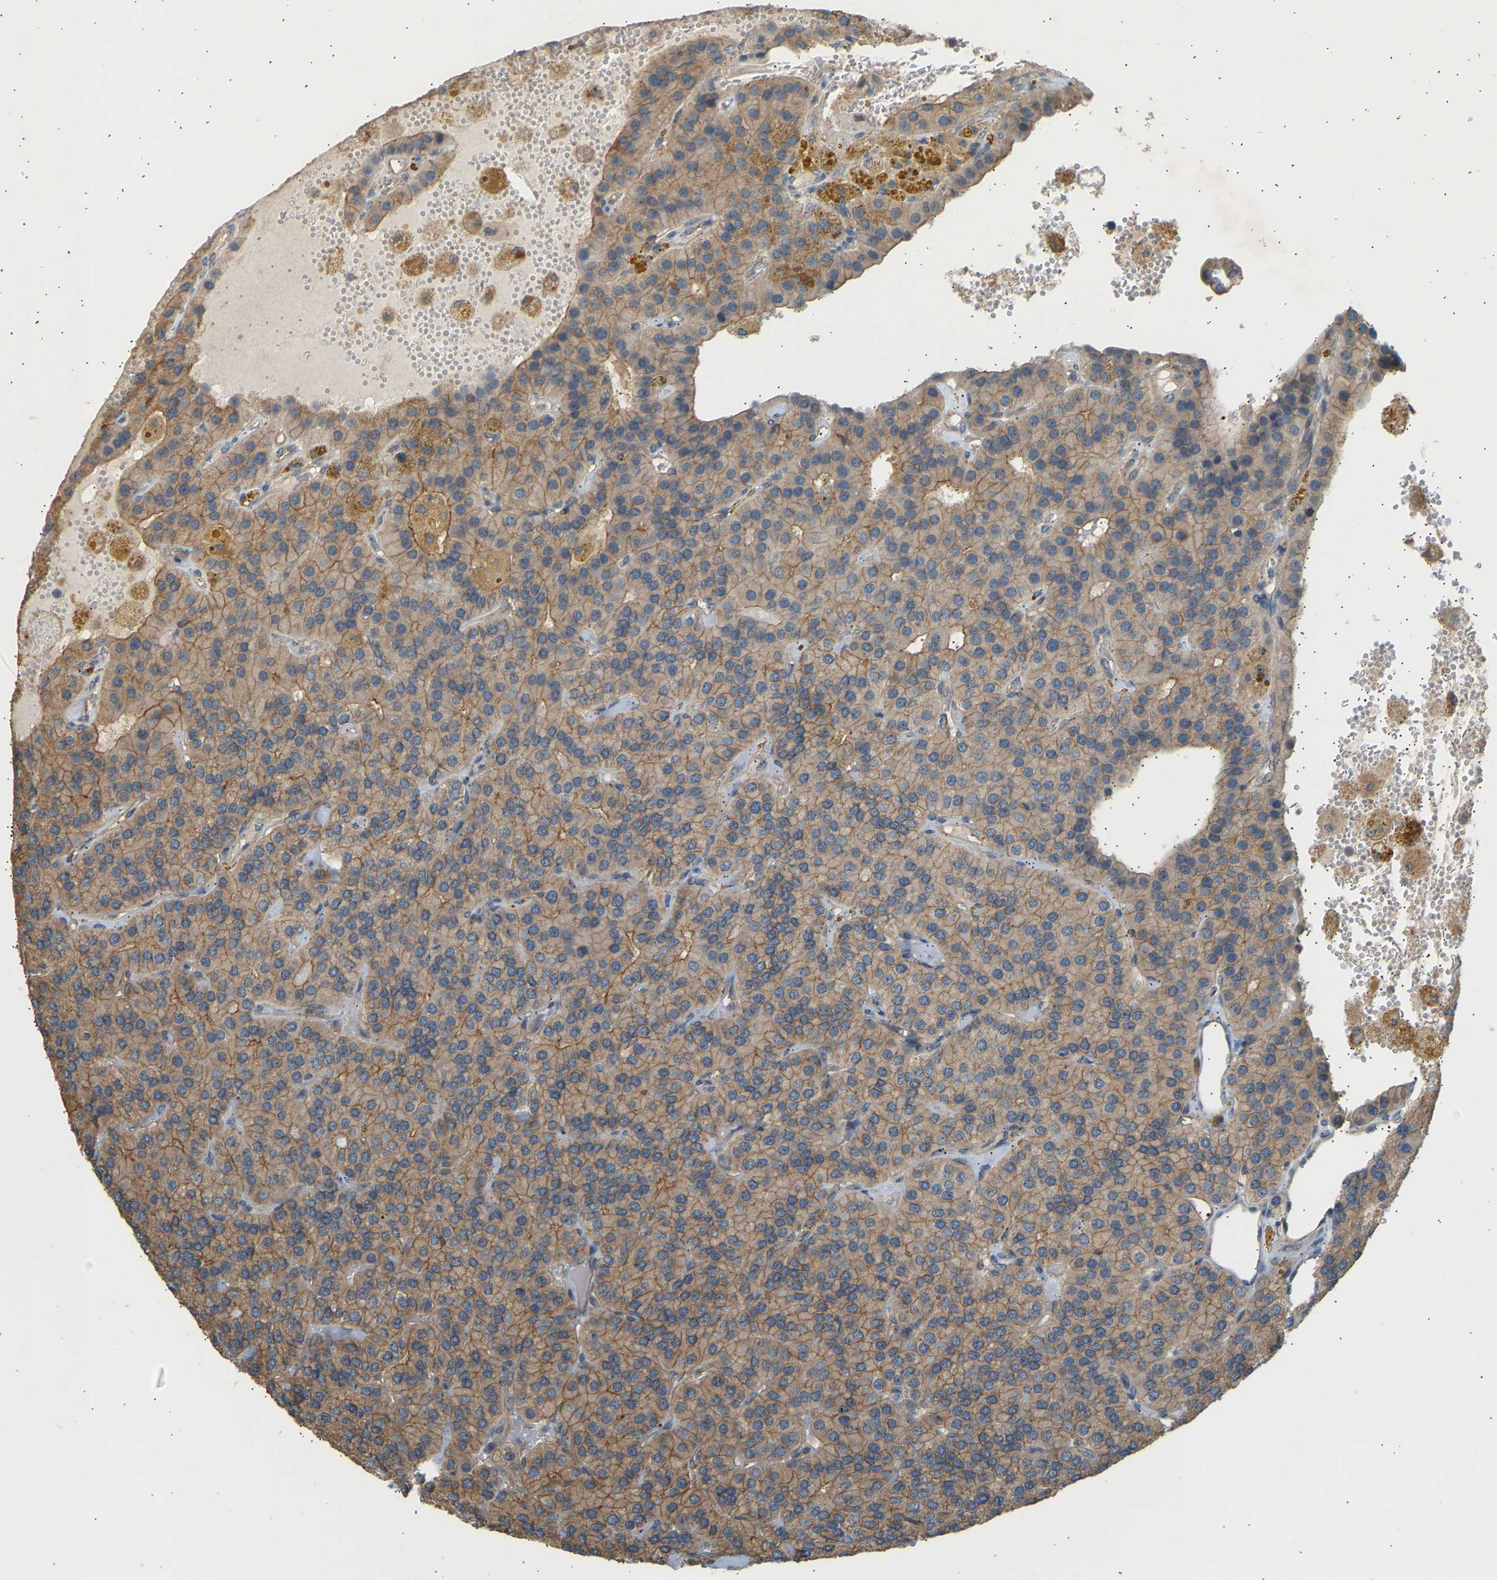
{"staining": {"intensity": "moderate", "quantity": "25%-75%", "location": "cytoplasmic/membranous,nuclear"}, "tissue": "parathyroid gland", "cell_type": "Glandular cells", "image_type": "normal", "snomed": [{"axis": "morphology", "description": "Normal tissue, NOS"}, {"axis": "morphology", "description": "Adenoma, NOS"}, {"axis": "topography", "description": "Parathyroid gland"}], "caption": "Moderate cytoplasmic/membranous,nuclear positivity for a protein is seen in approximately 25%-75% of glandular cells of normal parathyroid gland using IHC.", "gene": "RGL1", "patient": {"sex": "female", "age": 86}}